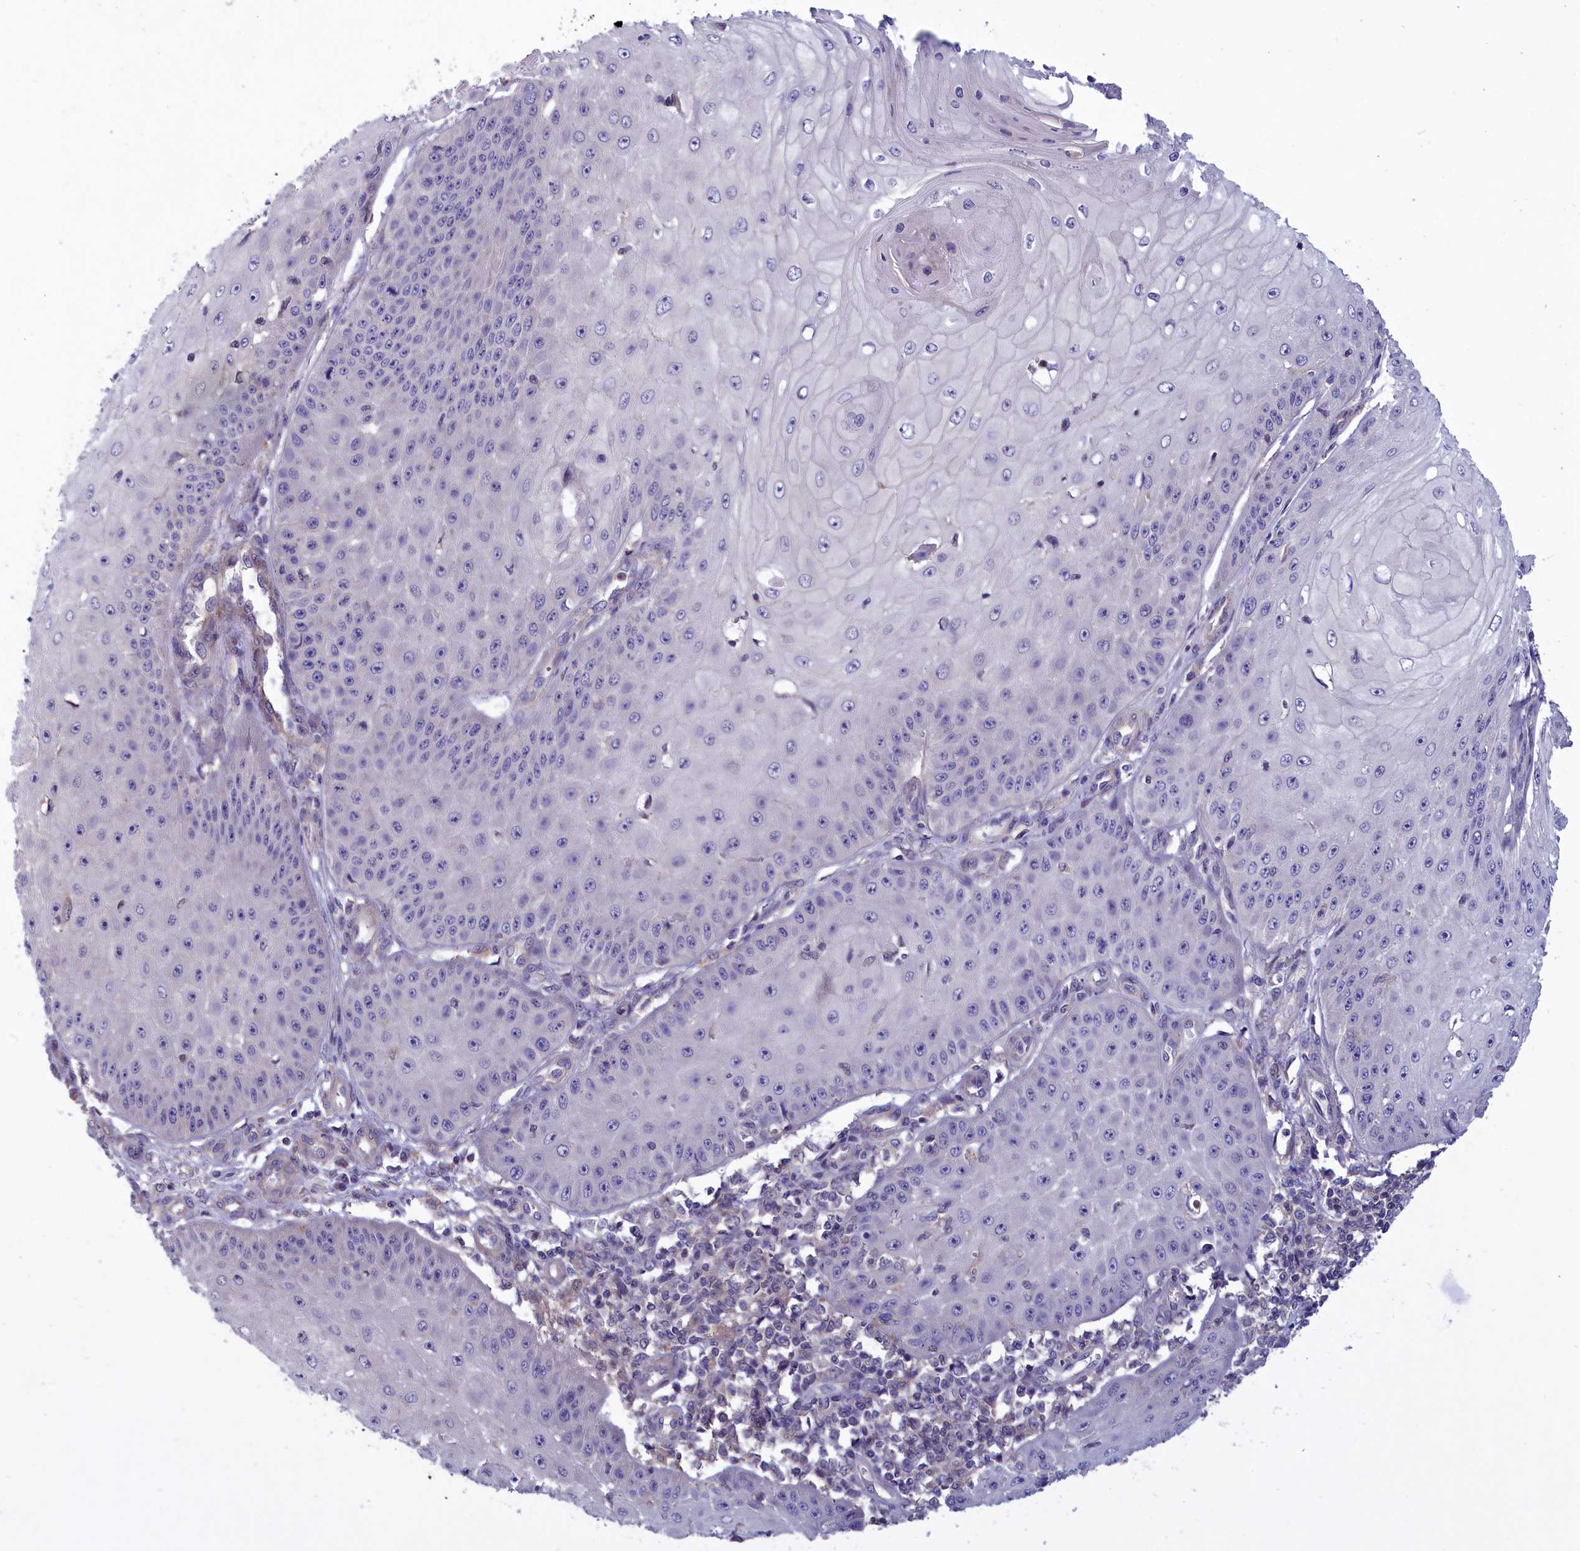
{"staining": {"intensity": "negative", "quantity": "none", "location": "none"}, "tissue": "skin cancer", "cell_type": "Tumor cells", "image_type": "cancer", "snomed": [{"axis": "morphology", "description": "Squamous cell carcinoma, NOS"}, {"axis": "topography", "description": "Skin"}], "caption": "Tumor cells are negative for brown protein staining in squamous cell carcinoma (skin).", "gene": "AMDHD2", "patient": {"sex": "male", "age": 70}}